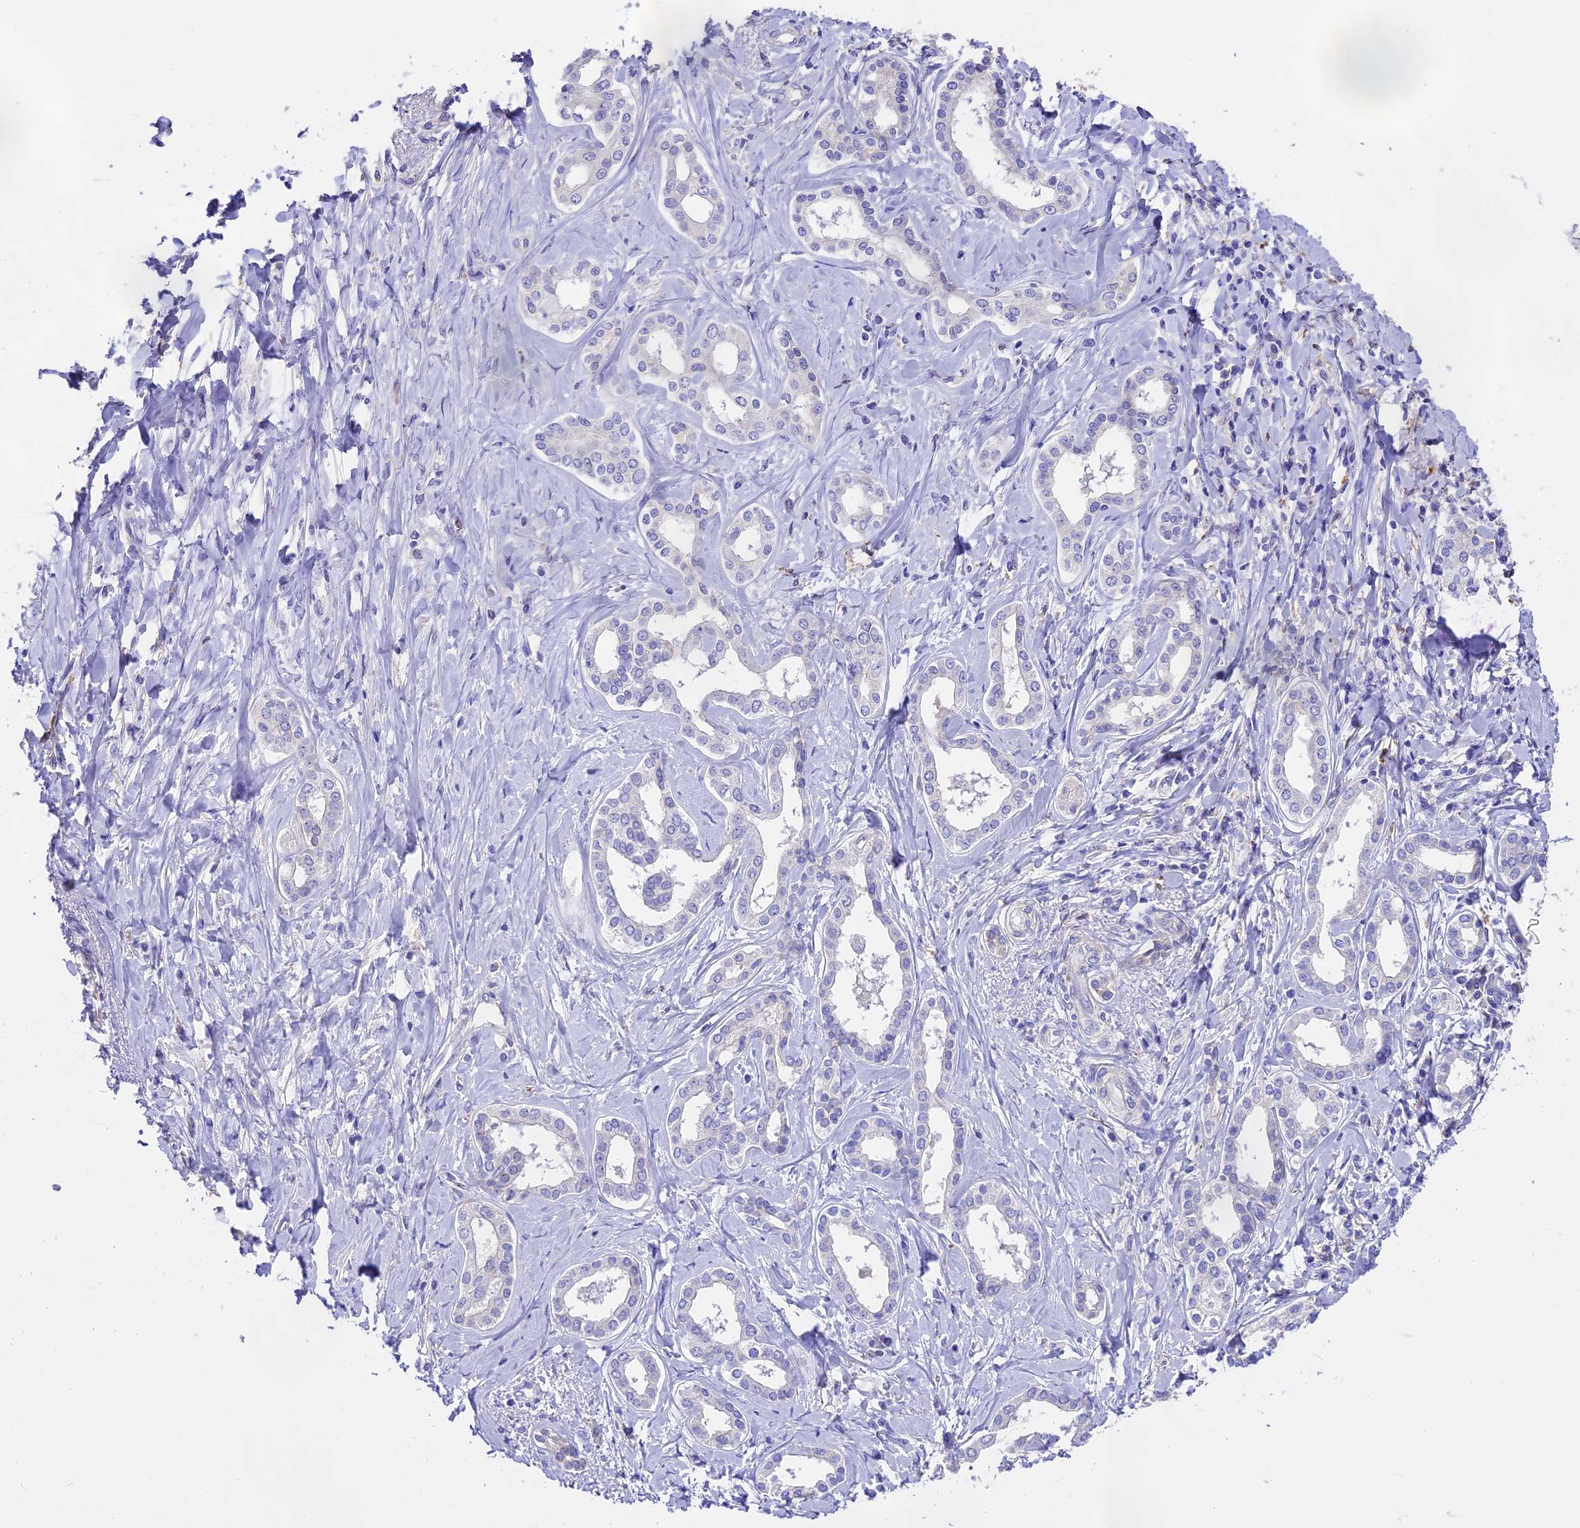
{"staining": {"intensity": "negative", "quantity": "none", "location": "none"}, "tissue": "liver cancer", "cell_type": "Tumor cells", "image_type": "cancer", "snomed": [{"axis": "morphology", "description": "Cholangiocarcinoma"}, {"axis": "topography", "description": "Liver"}], "caption": "A high-resolution image shows IHC staining of liver cholangiocarcinoma, which exhibits no significant positivity in tumor cells.", "gene": "NOD2", "patient": {"sex": "female", "age": 77}}